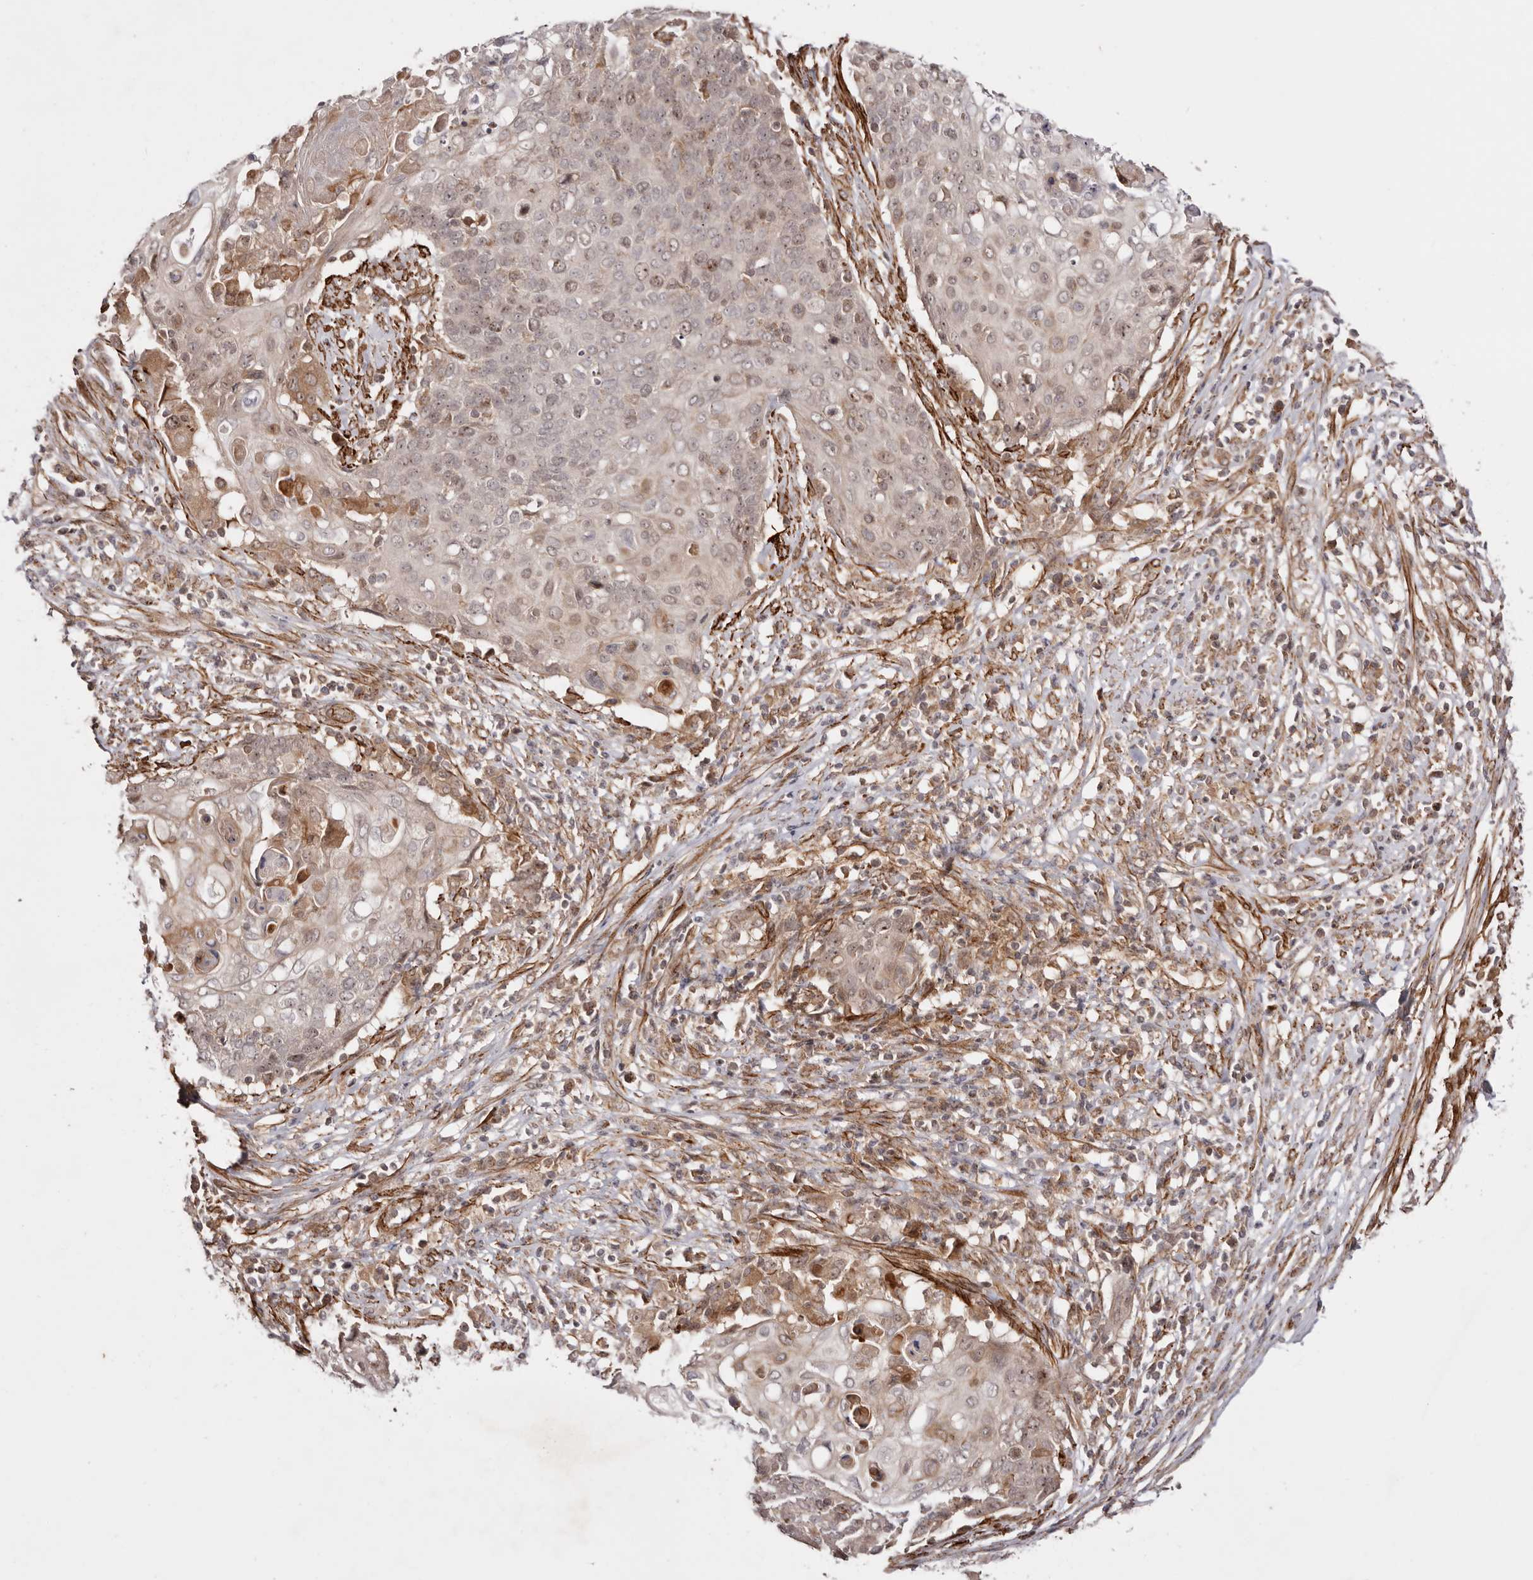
{"staining": {"intensity": "moderate", "quantity": "25%-75%", "location": "cytoplasmic/membranous,nuclear"}, "tissue": "cervical cancer", "cell_type": "Tumor cells", "image_type": "cancer", "snomed": [{"axis": "morphology", "description": "Squamous cell carcinoma, NOS"}, {"axis": "topography", "description": "Cervix"}], "caption": "Protein staining of cervical cancer (squamous cell carcinoma) tissue shows moderate cytoplasmic/membranous and nuclear expression in approximately 25%-75% of tumor cells.", "gene": "MICAL2", "patient": {"sex": "female", "age": 39}}